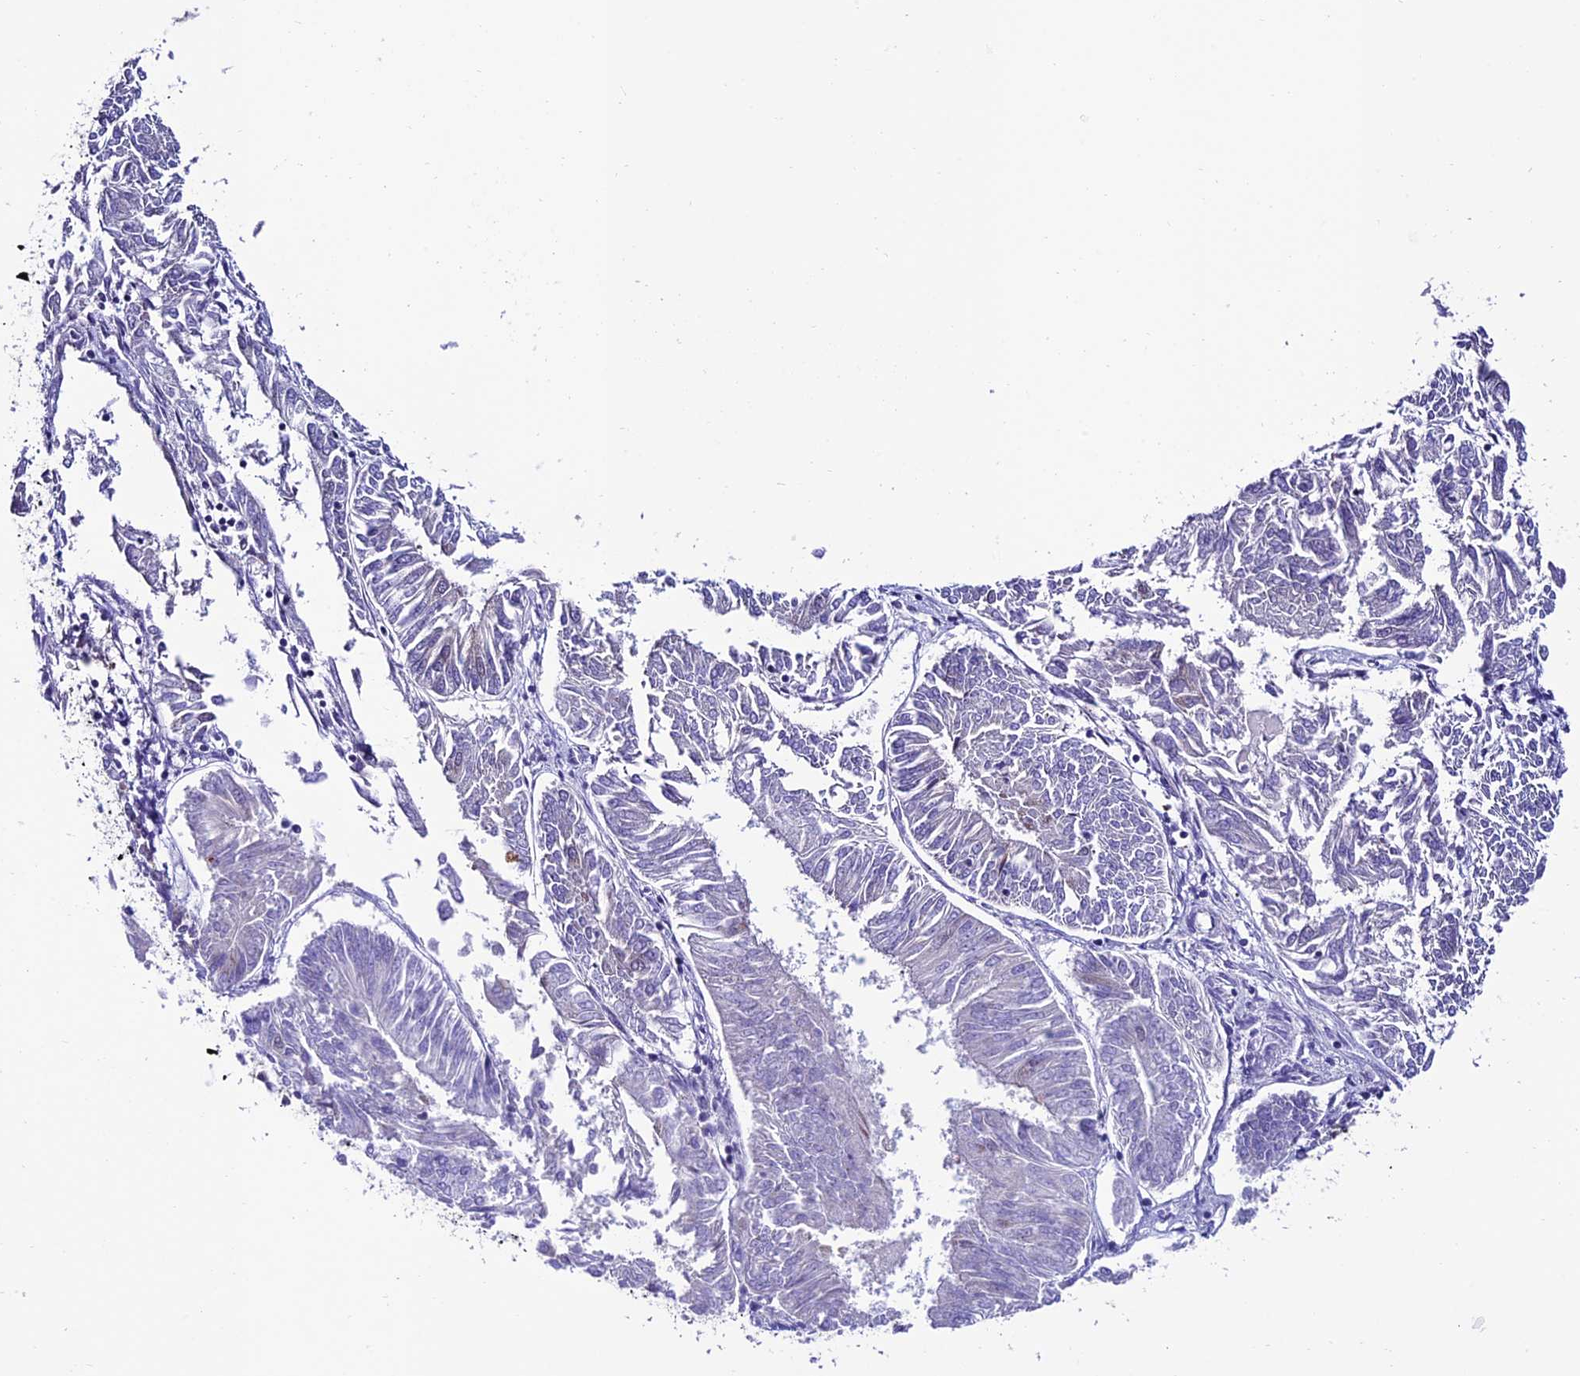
{"staining": {"intensity": "negative", "quantity": "none", "location": "none"}, "tissue": "endometrial cancer", "cell_type": "Tumor cells", "image_type": "cancer", "snomed": [{"axis": "morphology", "description": "Adenocarcinoma, NOS"}, {"axis": "topography", "description": "Endometrium"}], "caption": "Immunohistochemistry of human endometrial cancer displays no staining in tumor cells.", "gene": "SLC10A1", "patient": {"sex": "female", "age": 58}}